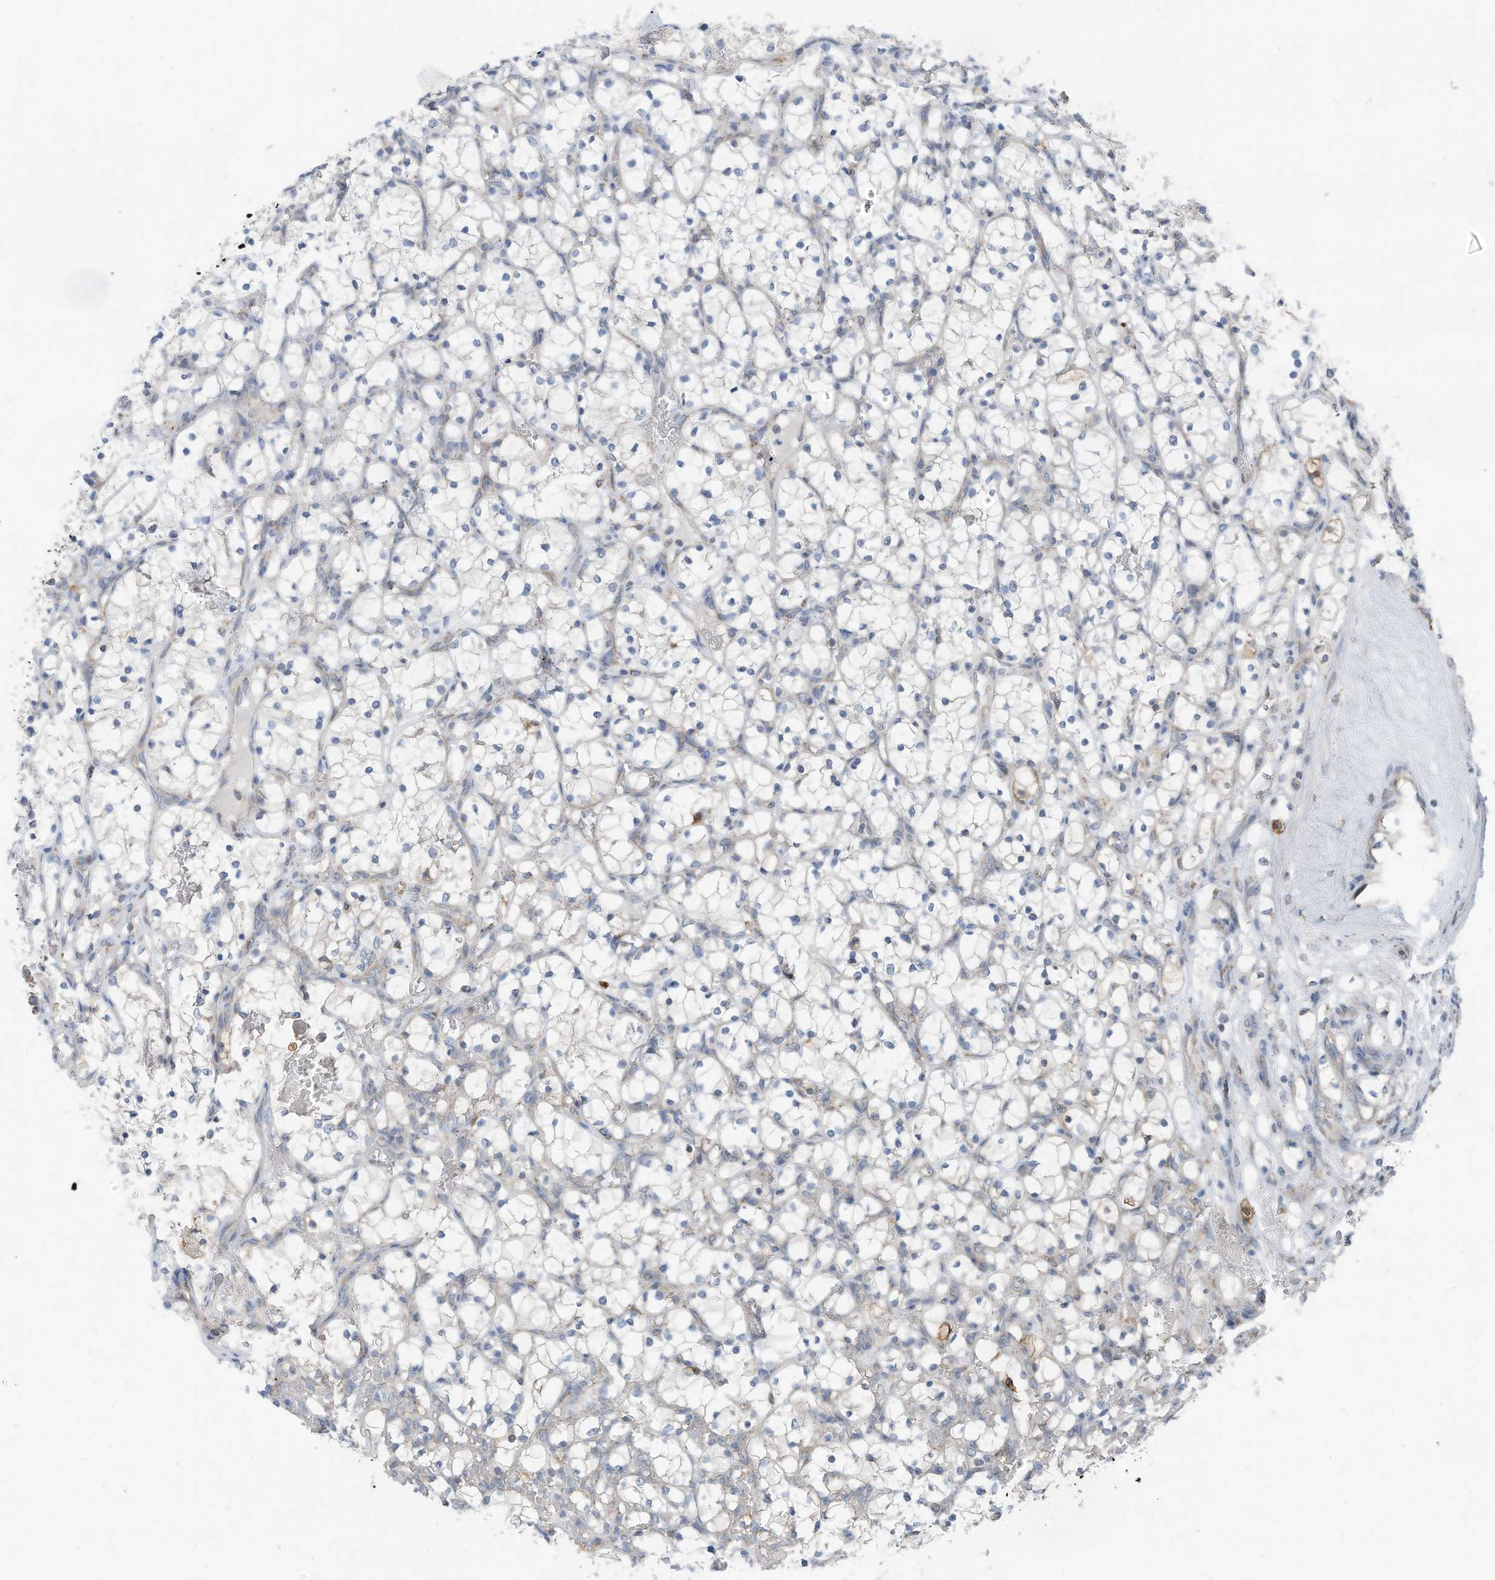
{"staining": {"intensity": "negative", "quantity": "none", "location": "none"}, "tissue": "renal cancer", "cell_type": "Tumor cells", "image_type": "cancer", "snomed": [{"axis": "morphology", "description": "Adenocarcinoma, NOS"}, {"axis": "topography", "description": "Kidney"}], "caption": "A micrograph of human adenocarcinoma (renal) is negative for staining in tumor cells.", "gene": "EOMES", "patient": {"sex": "female", "age": 69}}